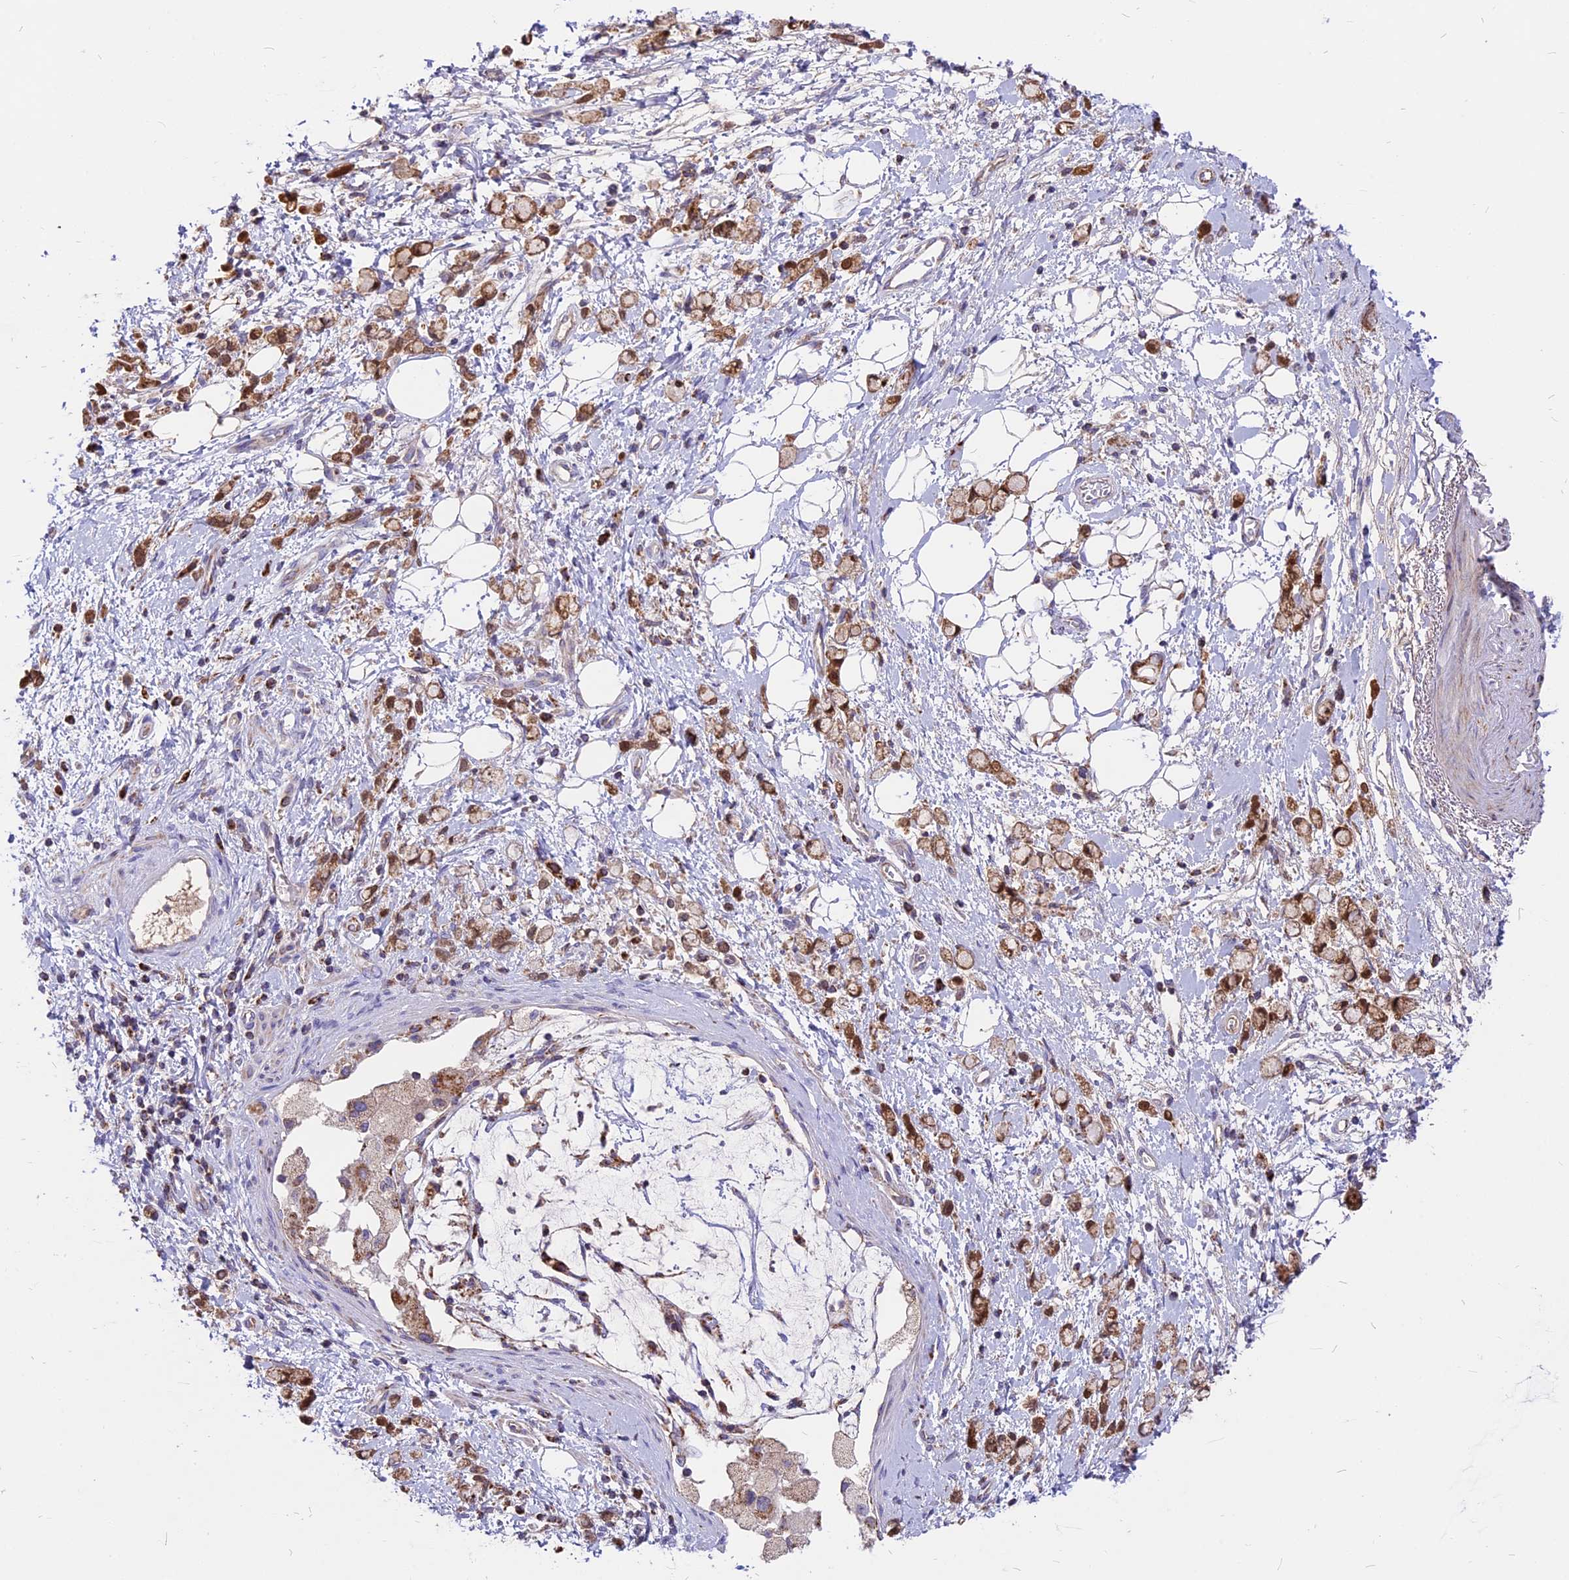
{"staining": {"intensity": "moderate", "quantity": ">75%", "location": "cytoplasmic/membranous"}, "tissue": "stomach cancer", "cell_type": "Tumor cells", "image_type": "cancer", "snomed": [{"axis": "morphology", "description": "Adenocarcinoma, NOS"}, {"axis": "topography", "description": "Stomach"}], "caption": "IHC (DAB) staining of adenocarcinoma (stomach) demonstrates moderate cytoplasmic/membranous protein positivity in about >75% of tumor cells.", "gene": "COX17", "patient": {"sex": "female", "age": 60}}